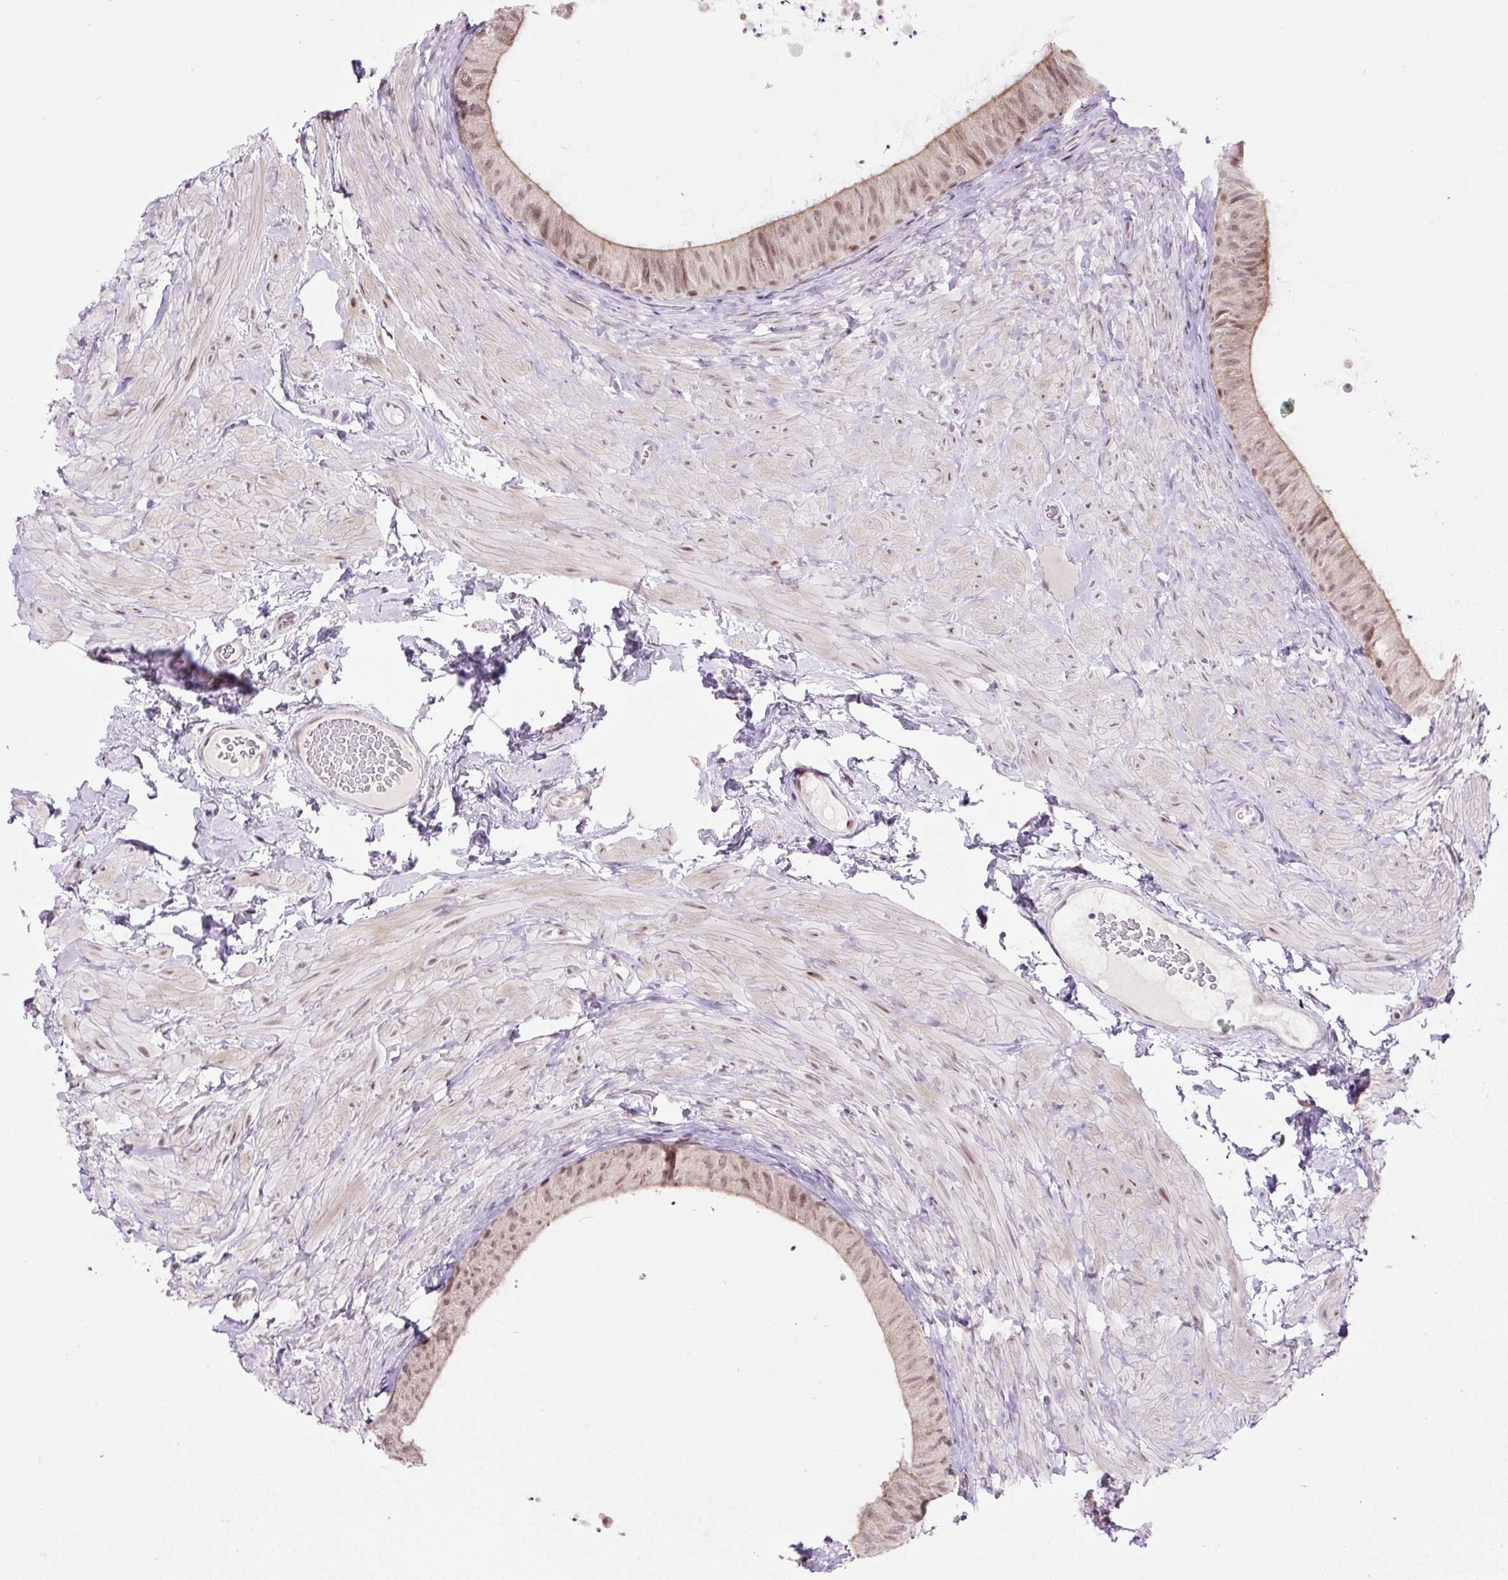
{"staining": {"intensity": "weak", "quantity": ">75%", "location": "cytoplasmic/membranous,nuclear"}, "tissue": "epididymis", "cell_type": "Glandular cells", "image_type": "normal", "snomed": [{"axis": "morphology", "description": "Normal tissue, NOS"}, {"axis": "topography", "description": "Epididymis, spermatic cord, NOS"}, {"axis": "topography", "description": "Epididymis"}], "caption": "Weak cytoplasmic/membranous,nuclear protein staining is seen in approximately >75% of glandular cells in epididymis.", "gene": "TAF1A", "patient": {"sex": "male", "age": 31}}